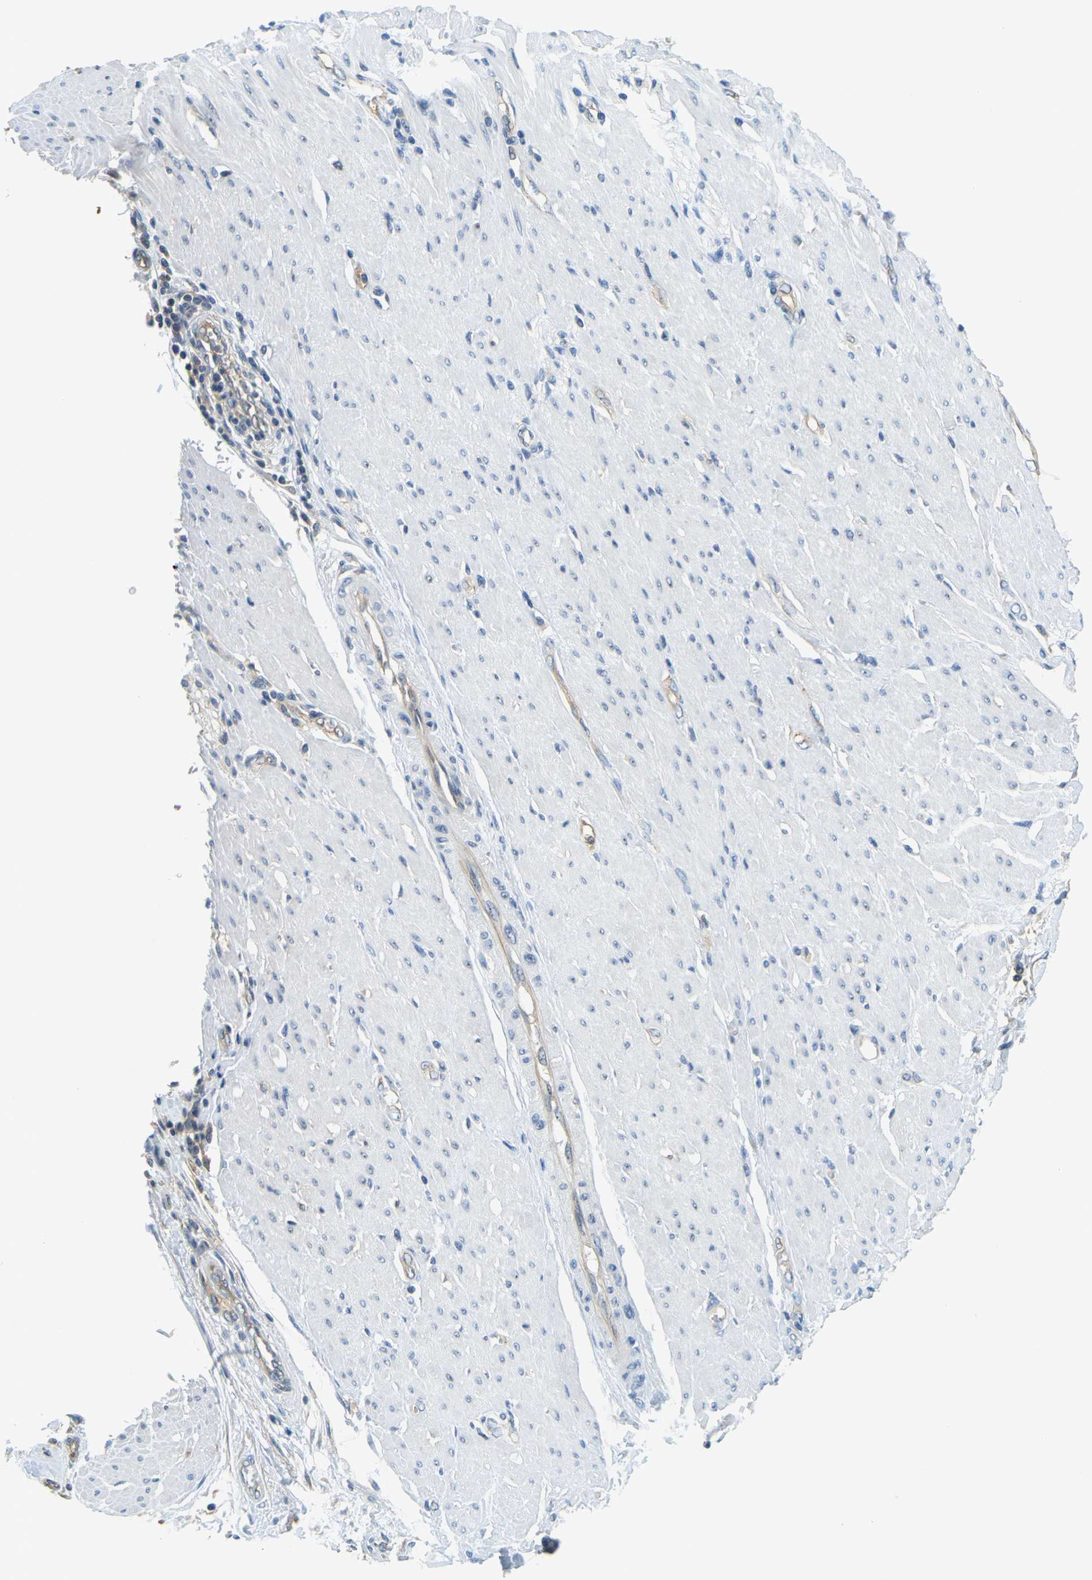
{"staining": {"intensity": "negative", "quantity": "none", "location": "none"}, "tissue": "adipose tissue", "cell_type": "Adipocytes", "image_type": "normal", "snomed": [{"axis": "morphology", "description": "Normal tissue, NOS"}, {"axis": "morphology", "description": "Adenocarcinoma, NOS"}, {"axis": "topography", "description": "Duodenum"}, {"axis": "topography", "description": "Peripheral nerve tissue"}], "caption": "A high-resolution histopathology image shows immunohistochemistry (IHC) staining of benign adipose tissue, which shows no significant expression in adipocytes. (DAB immunohistochemistry (IHC), high magnification).", "gene": "RRP1", "patient": {"sex": "female", "age": 60}}